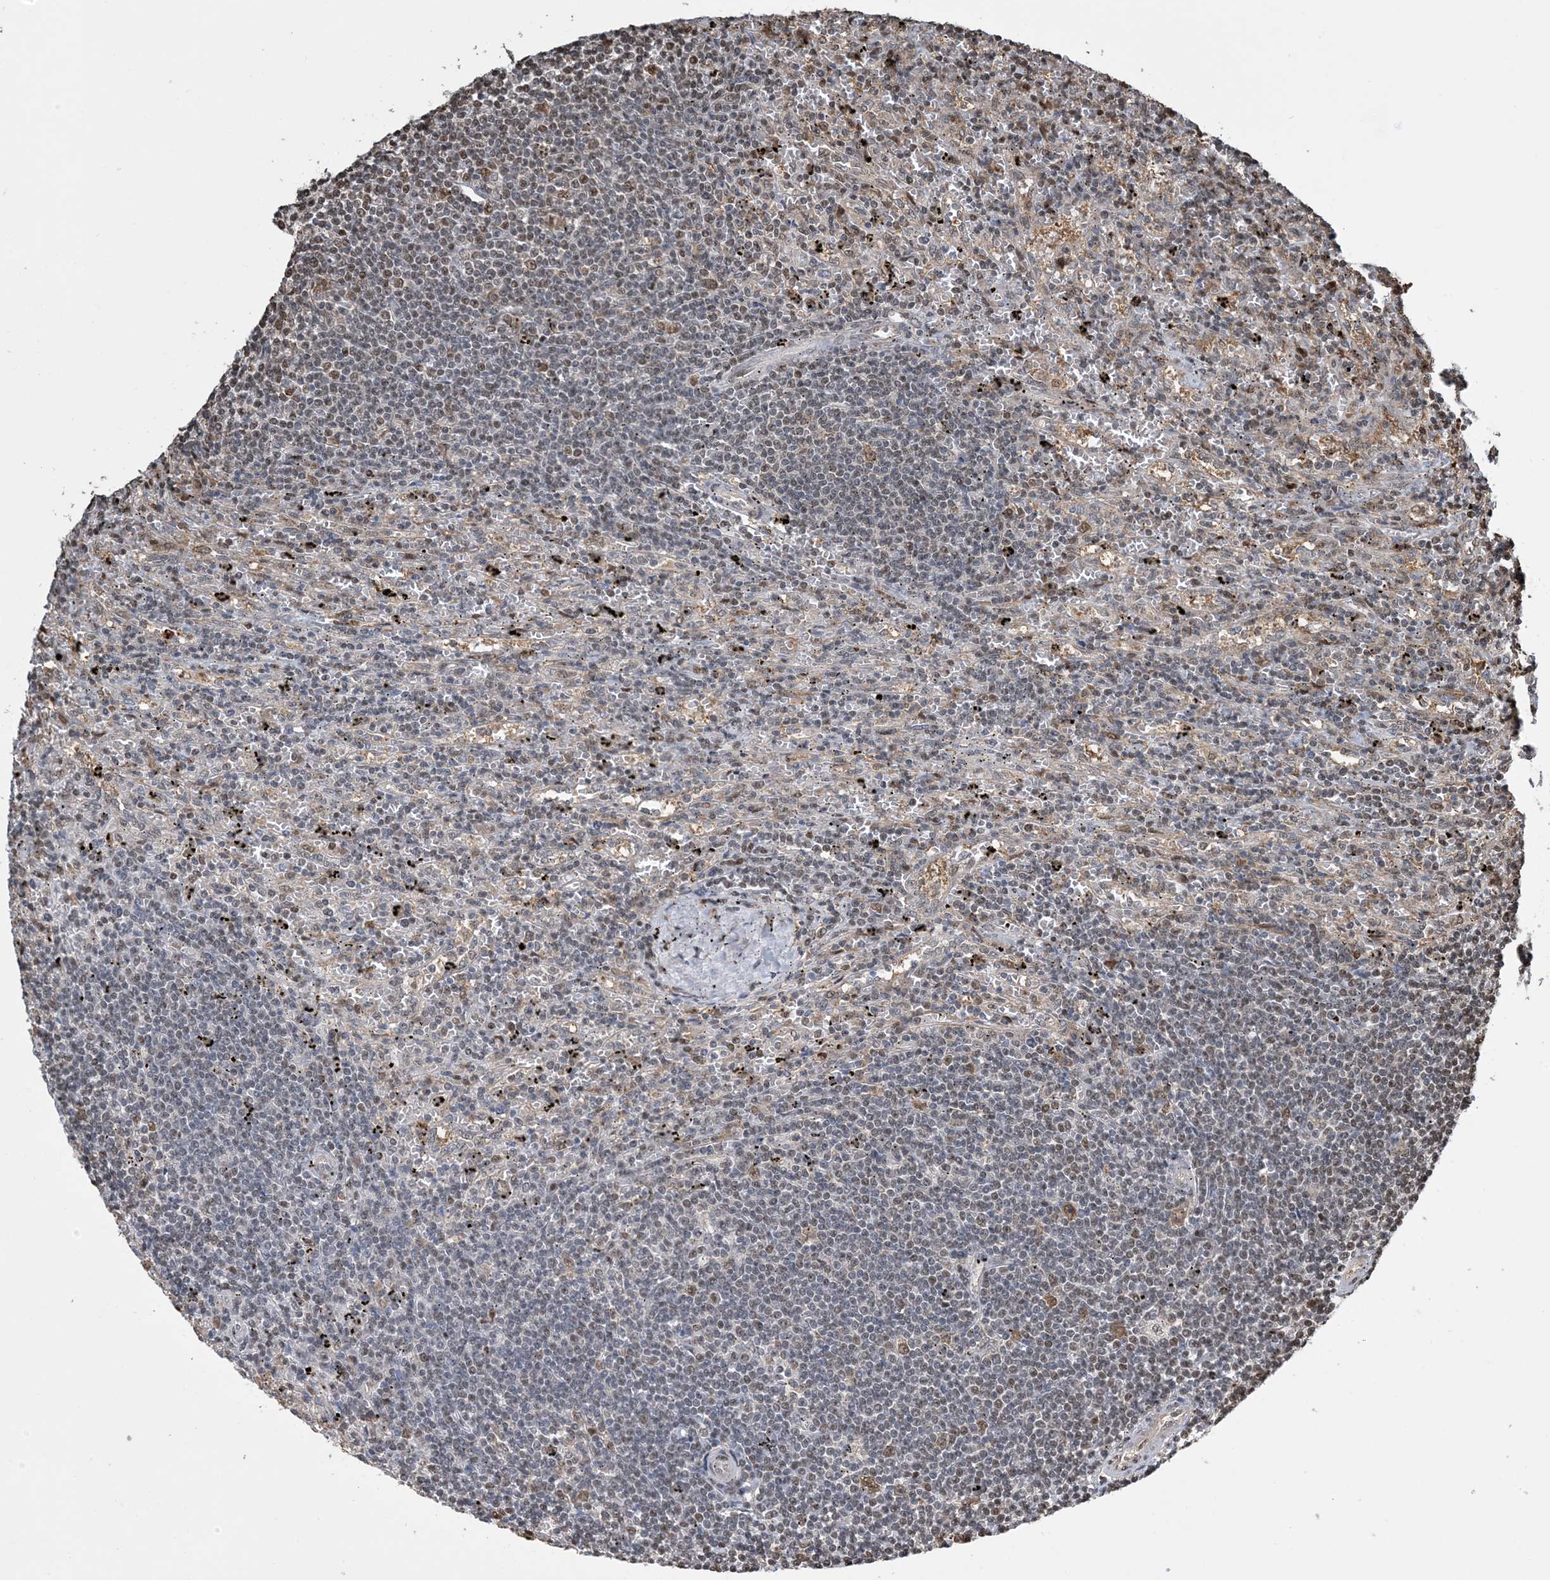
{"staining": {"intensity": "weak", "quantity": "<25%", "location": "nuclear"}, "tissue": "lymphoma", "cell_type": "Tumor cells", "image_type": "cancer", "snomed": [{"axis": "morphology", "description": "Malignant lymphoma, non-Hodgkin's type, Low grade"}, {"axis": "topography", "description": "Spleen"}], "caption": "Lymphoma was stained to show a protein in brown. There is no significant positivity in tumor cells.", "gene": "HSPA1A", "patient": {"sex": "male", "age": 76}}